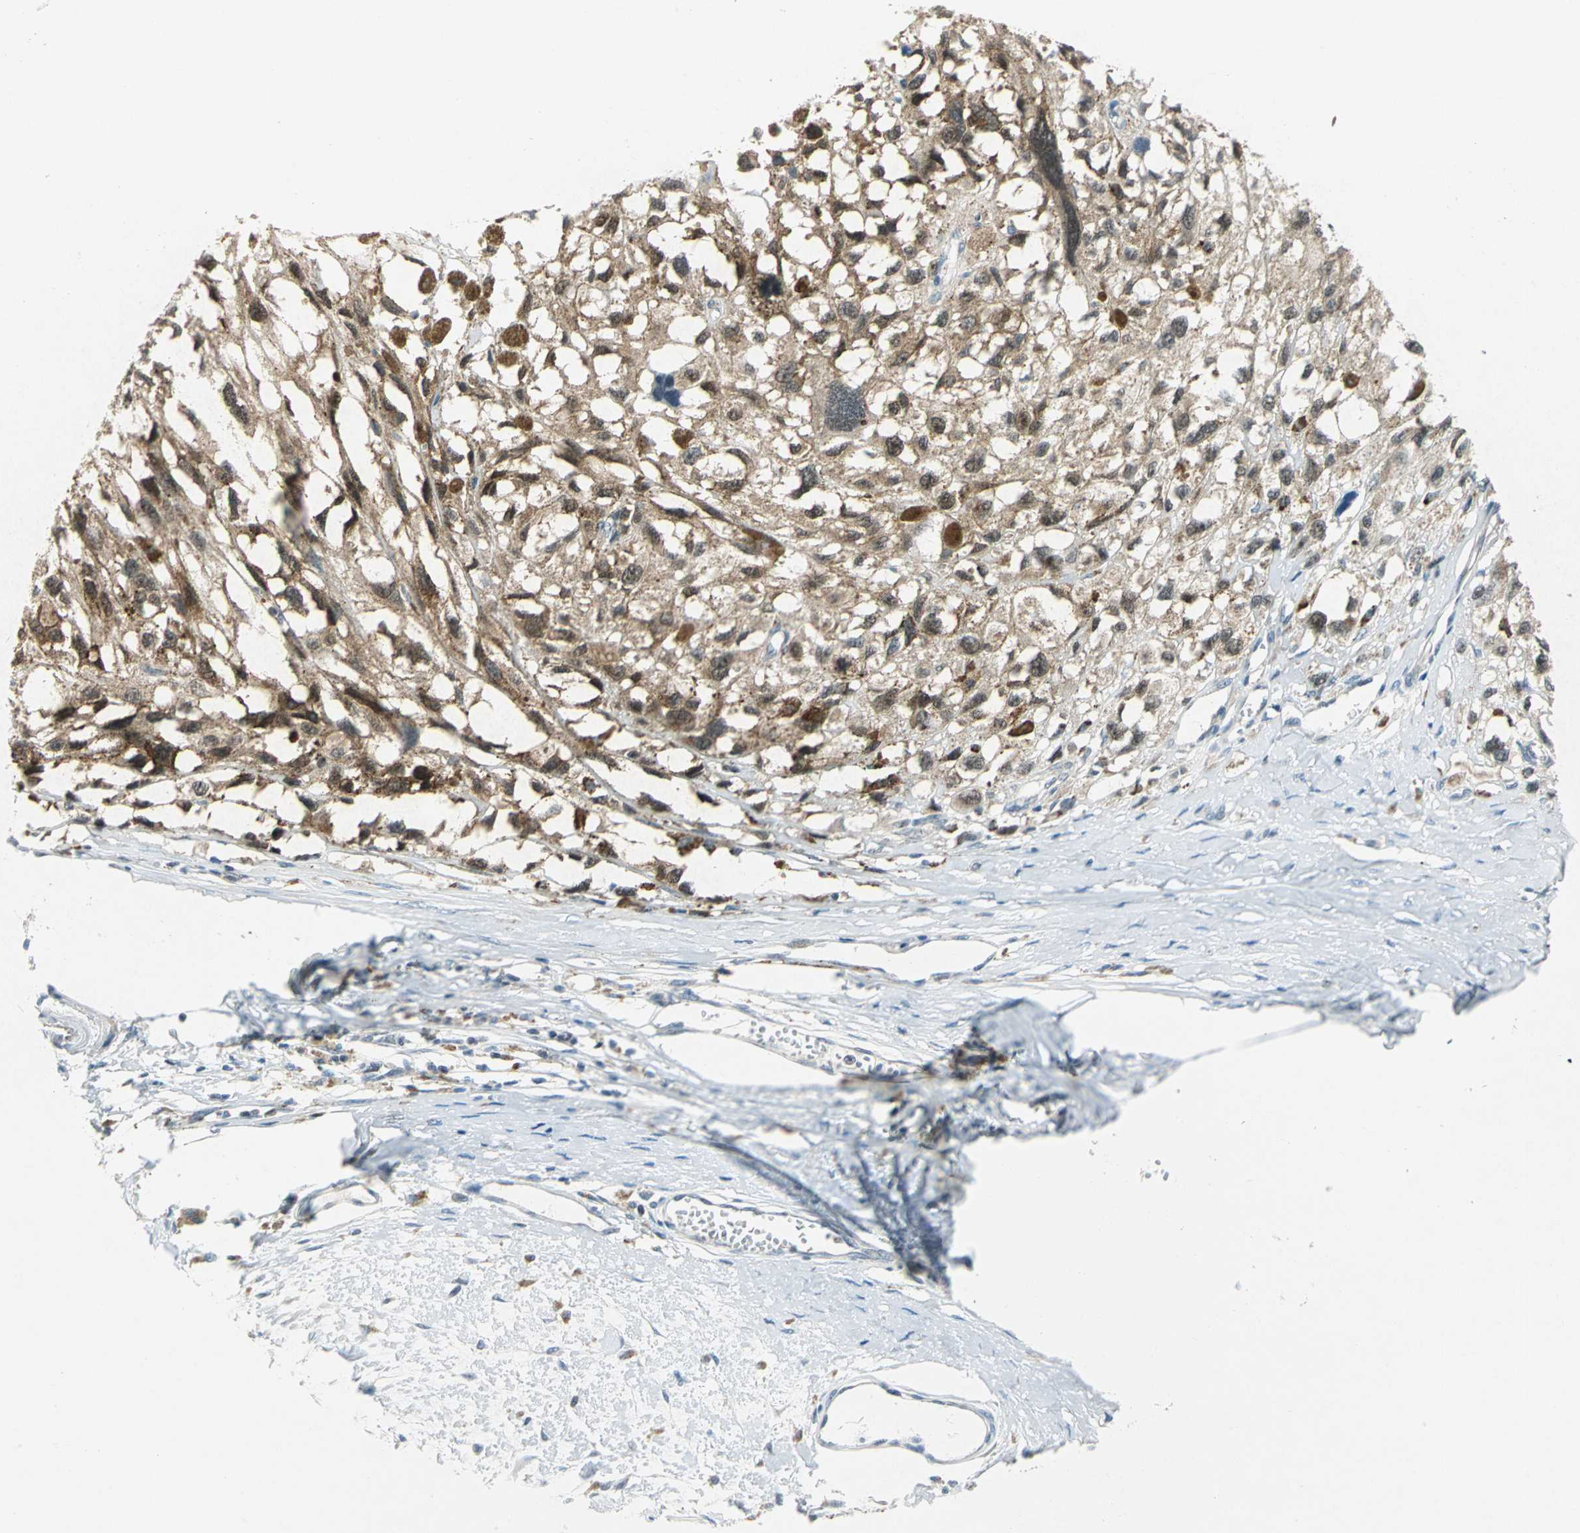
{"staining": {"intensity": "strong", "quantity": "25%-75%", "location": "cytoplasmic/membranous,nuclear"}, "tissue": "melanoma", "cell_type": "Tumor cells", "image_type": "cancer", "snomed": [{"axis": "morphology", "description": "Malignant melanoma, Metastatic site"}, {"axis": "topography", "description": "Lymph node"}], "caption": "Immunohistochemical staining of malignant melanoma (metastatic site) displays strong cytoplasmic/membranous and nuclear protein expression in about 25%-75% of tumor cells.", "gene": "PIN1", "patient": {"sex": "male", "age": 59}}